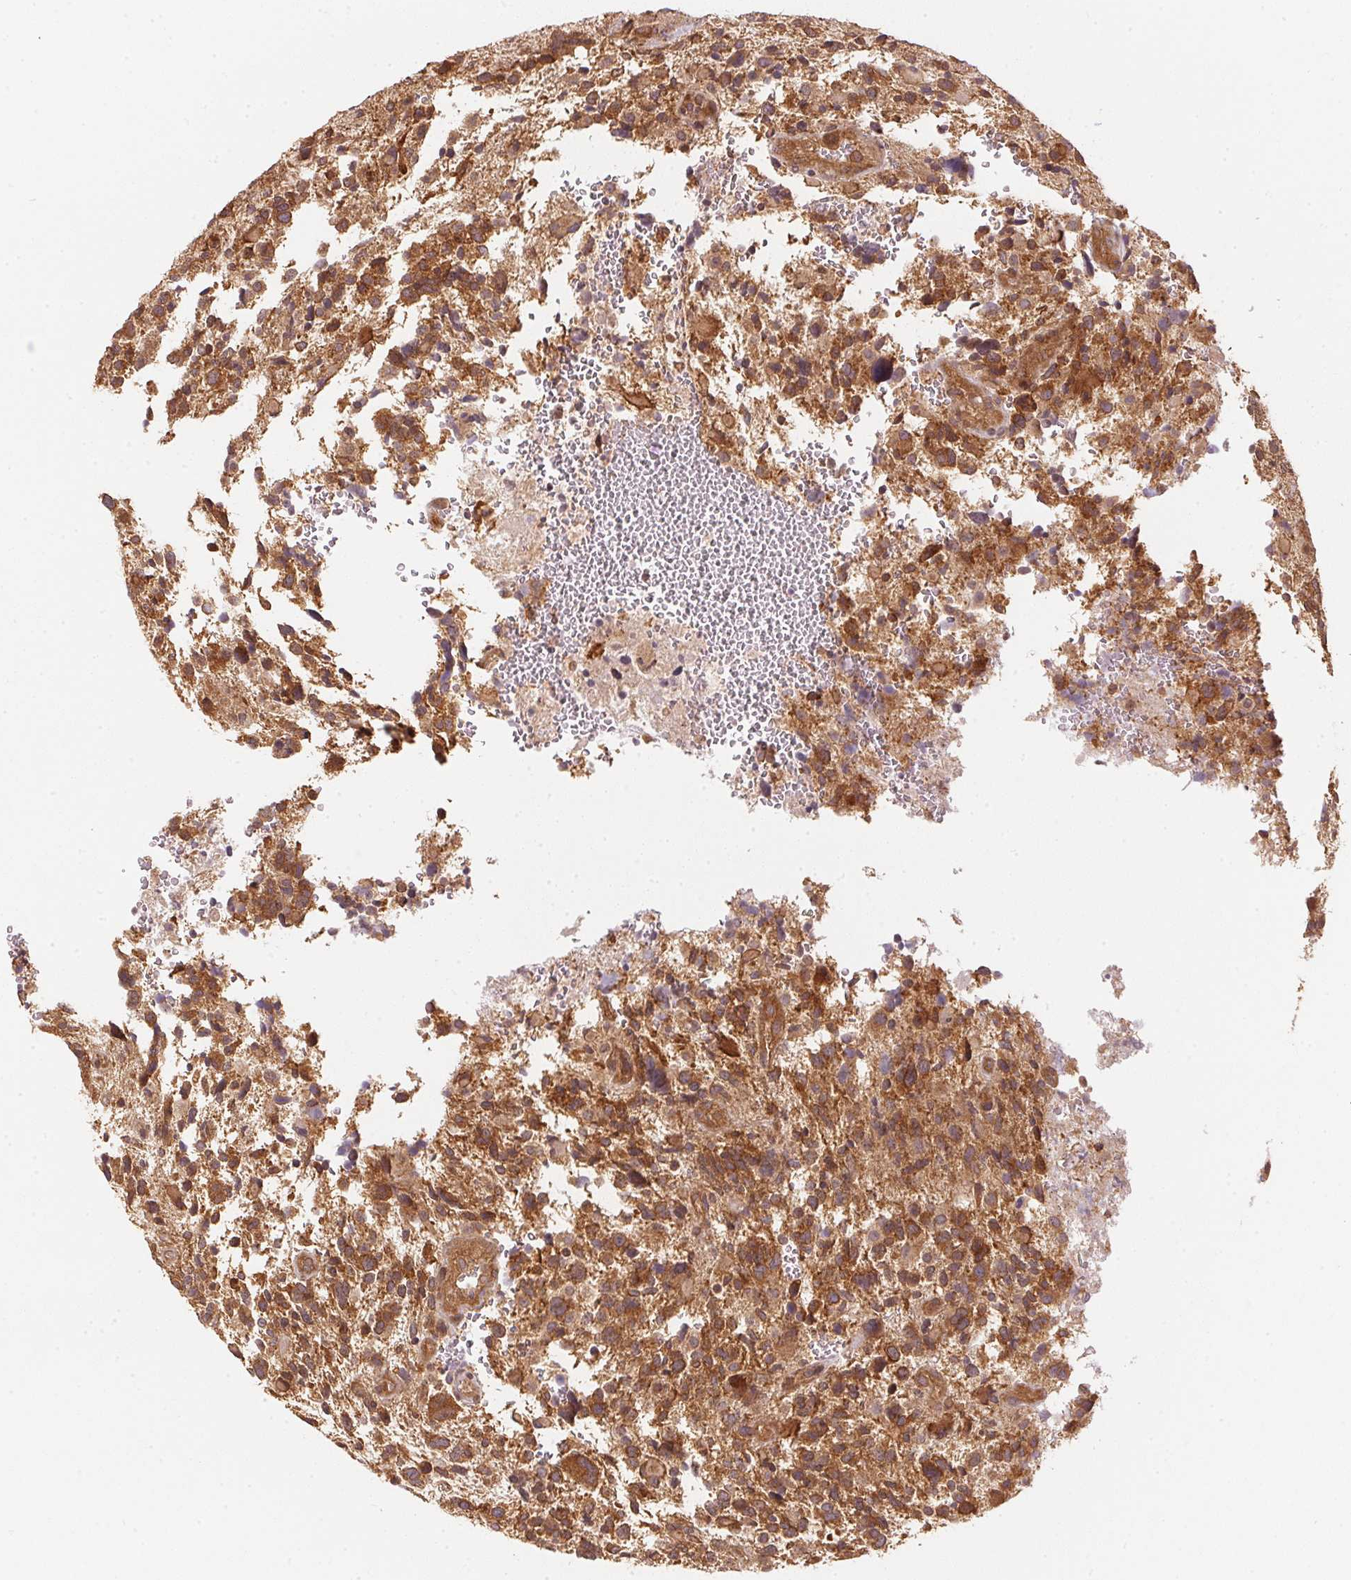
{"staining": {"intensity": "strong", "quantity": ">75%", "location": "cytoplasmic/membranous"}, "tissue": "glioma", "cell_type": "Tumor cells", "image_type": "cancer", "snomed": [{"axis": "morphology", "description": "Glioma, malignant, High grade"}, {"axis": "topography", "description": "Brain"}], "caption": "Human high-grade glioma (malignant) stained with a protein marker demonstrates strong staining in tumor cells.", "gene": "STRN4", "patient": {"sex": "female", "age": 71}}